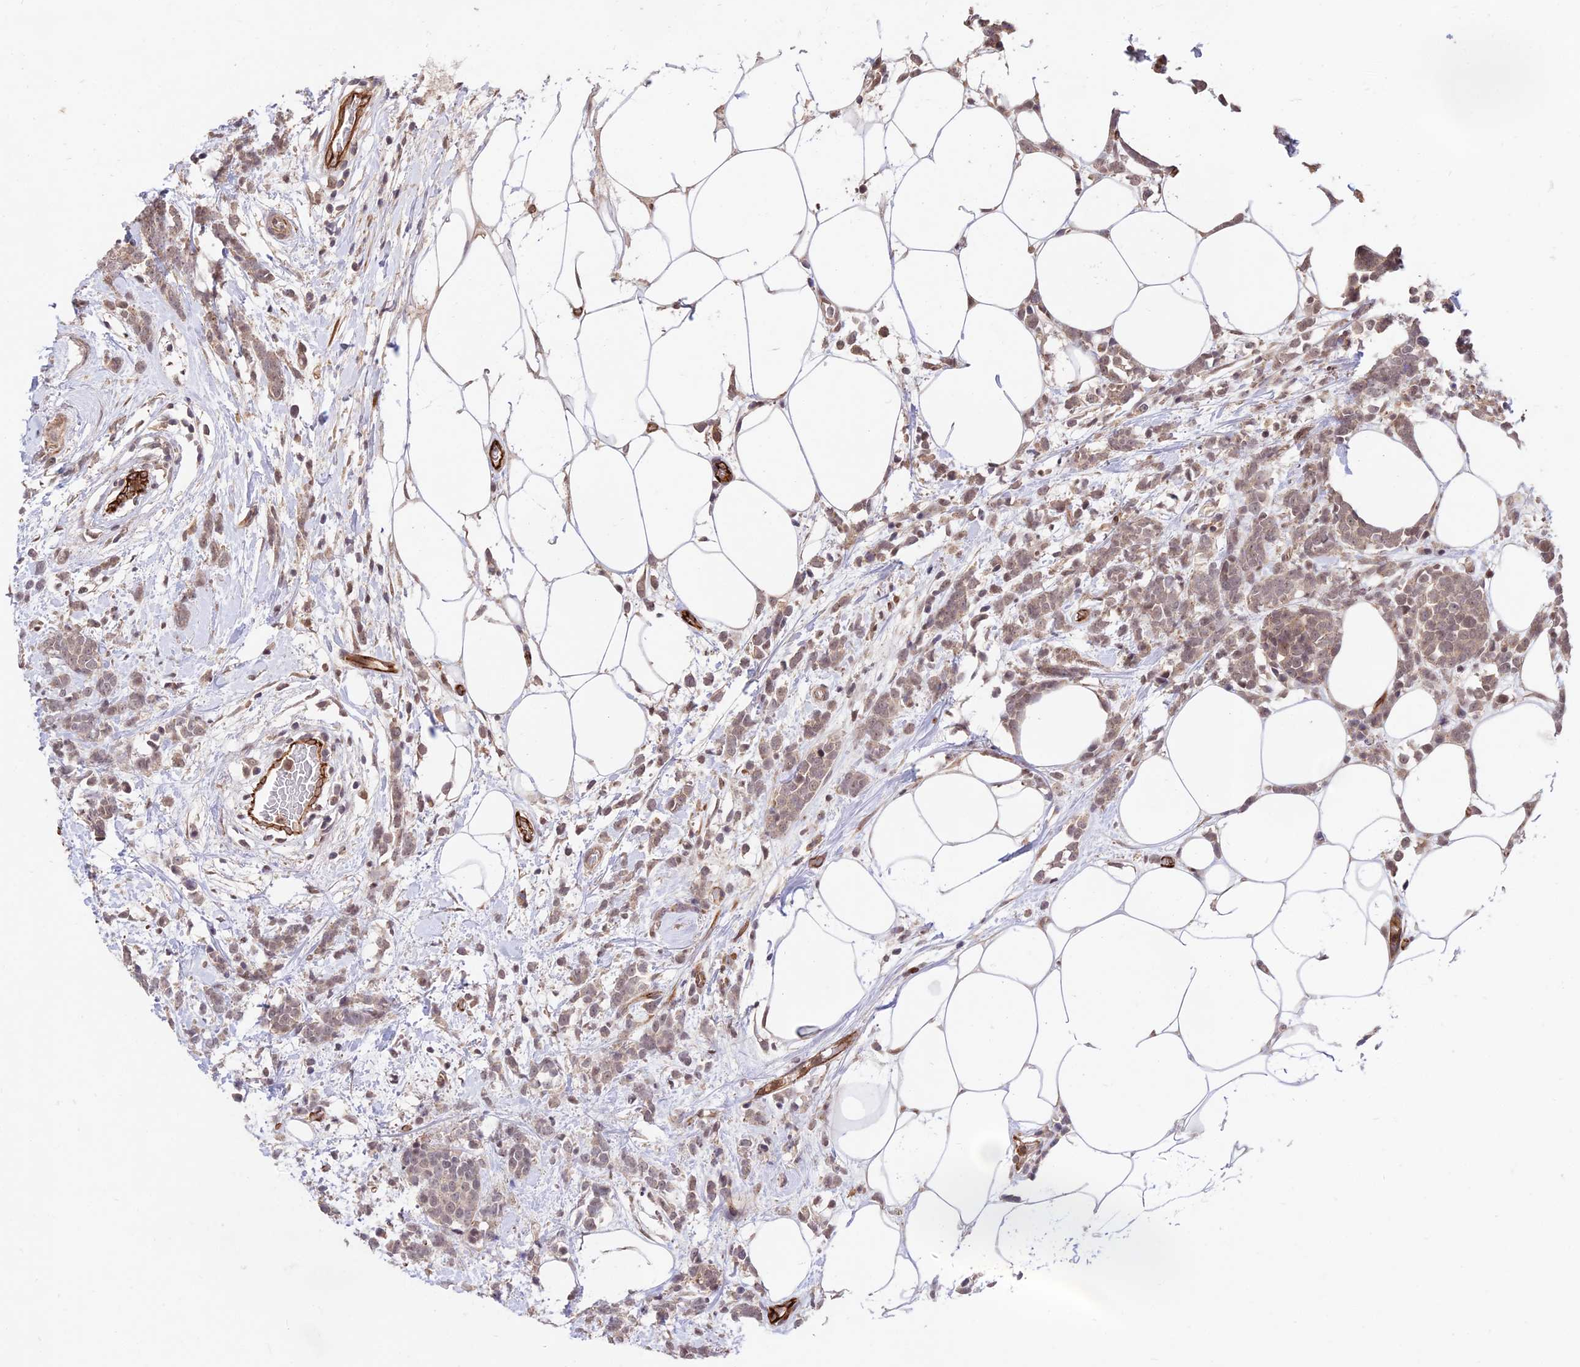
{"staining": {"intensity": "weak", "quantity": ">75%", "location": "cytoplasmic/membranous,nuclear"}, "tissue": "breast cancer", "cell_type": "Tumor cells", "image_type": "cancer", "snomed": [{"axis": "morphology", "description": "Lobular carcinoma"}, {"axis": "topography", "description": "Breast"}], "caption": "Immunohistochemistry image of neoplastic tissue: human breast lobular carcinoma stained using IHC exhibits low levels of weak protein expression localized specifically in the cytoplasmic/membranous and nuclear of tumor cells, appearing as a cytoplasmic/membranous and nuclear brown color.", "gene": "ZNF85", "patient": {"sex": "female", "age": 58}}